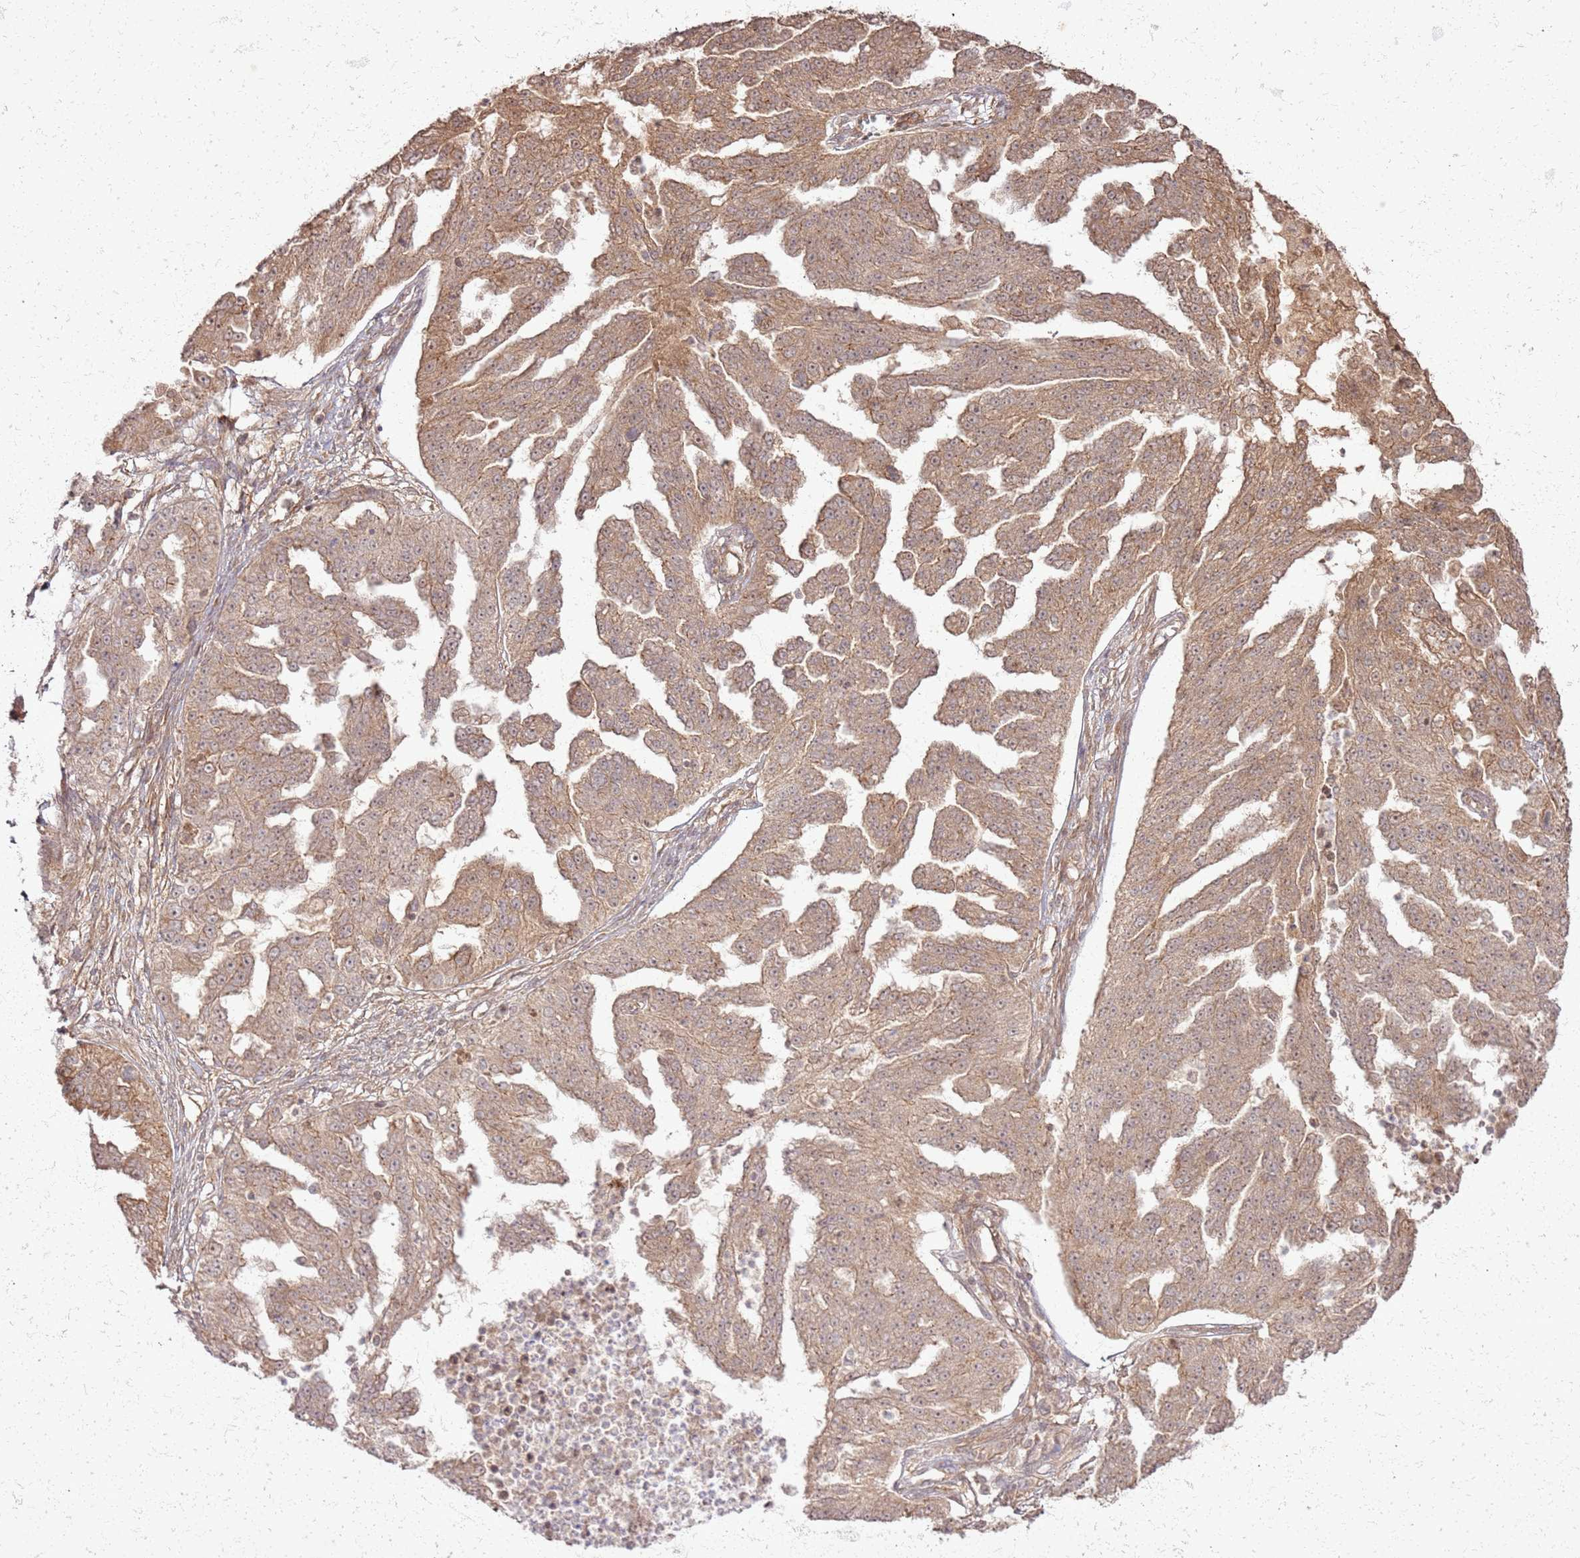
{"staining": {"intensity": "moderate", "quantity": ">75%", "location": "cytoplasmic/membranous"}, "tissue": "ovarian cancer", "cell_type": "Tumor cells", "image_type": "cancer", "snomed": [{"axis": "morphology", "description": "Cystadenocarcinoma, serous, NOS"}, {"axis": "topography", "description": "Ovary"}], "caption": "Ovarian cancer was stained to show a protein in brown. There is medium levels of moderate cytoplasmic/membranous staining in approximately >75% of tumor cells.", "gene": "ZNF623", "patient": {"sex": "female", "age": 58}}